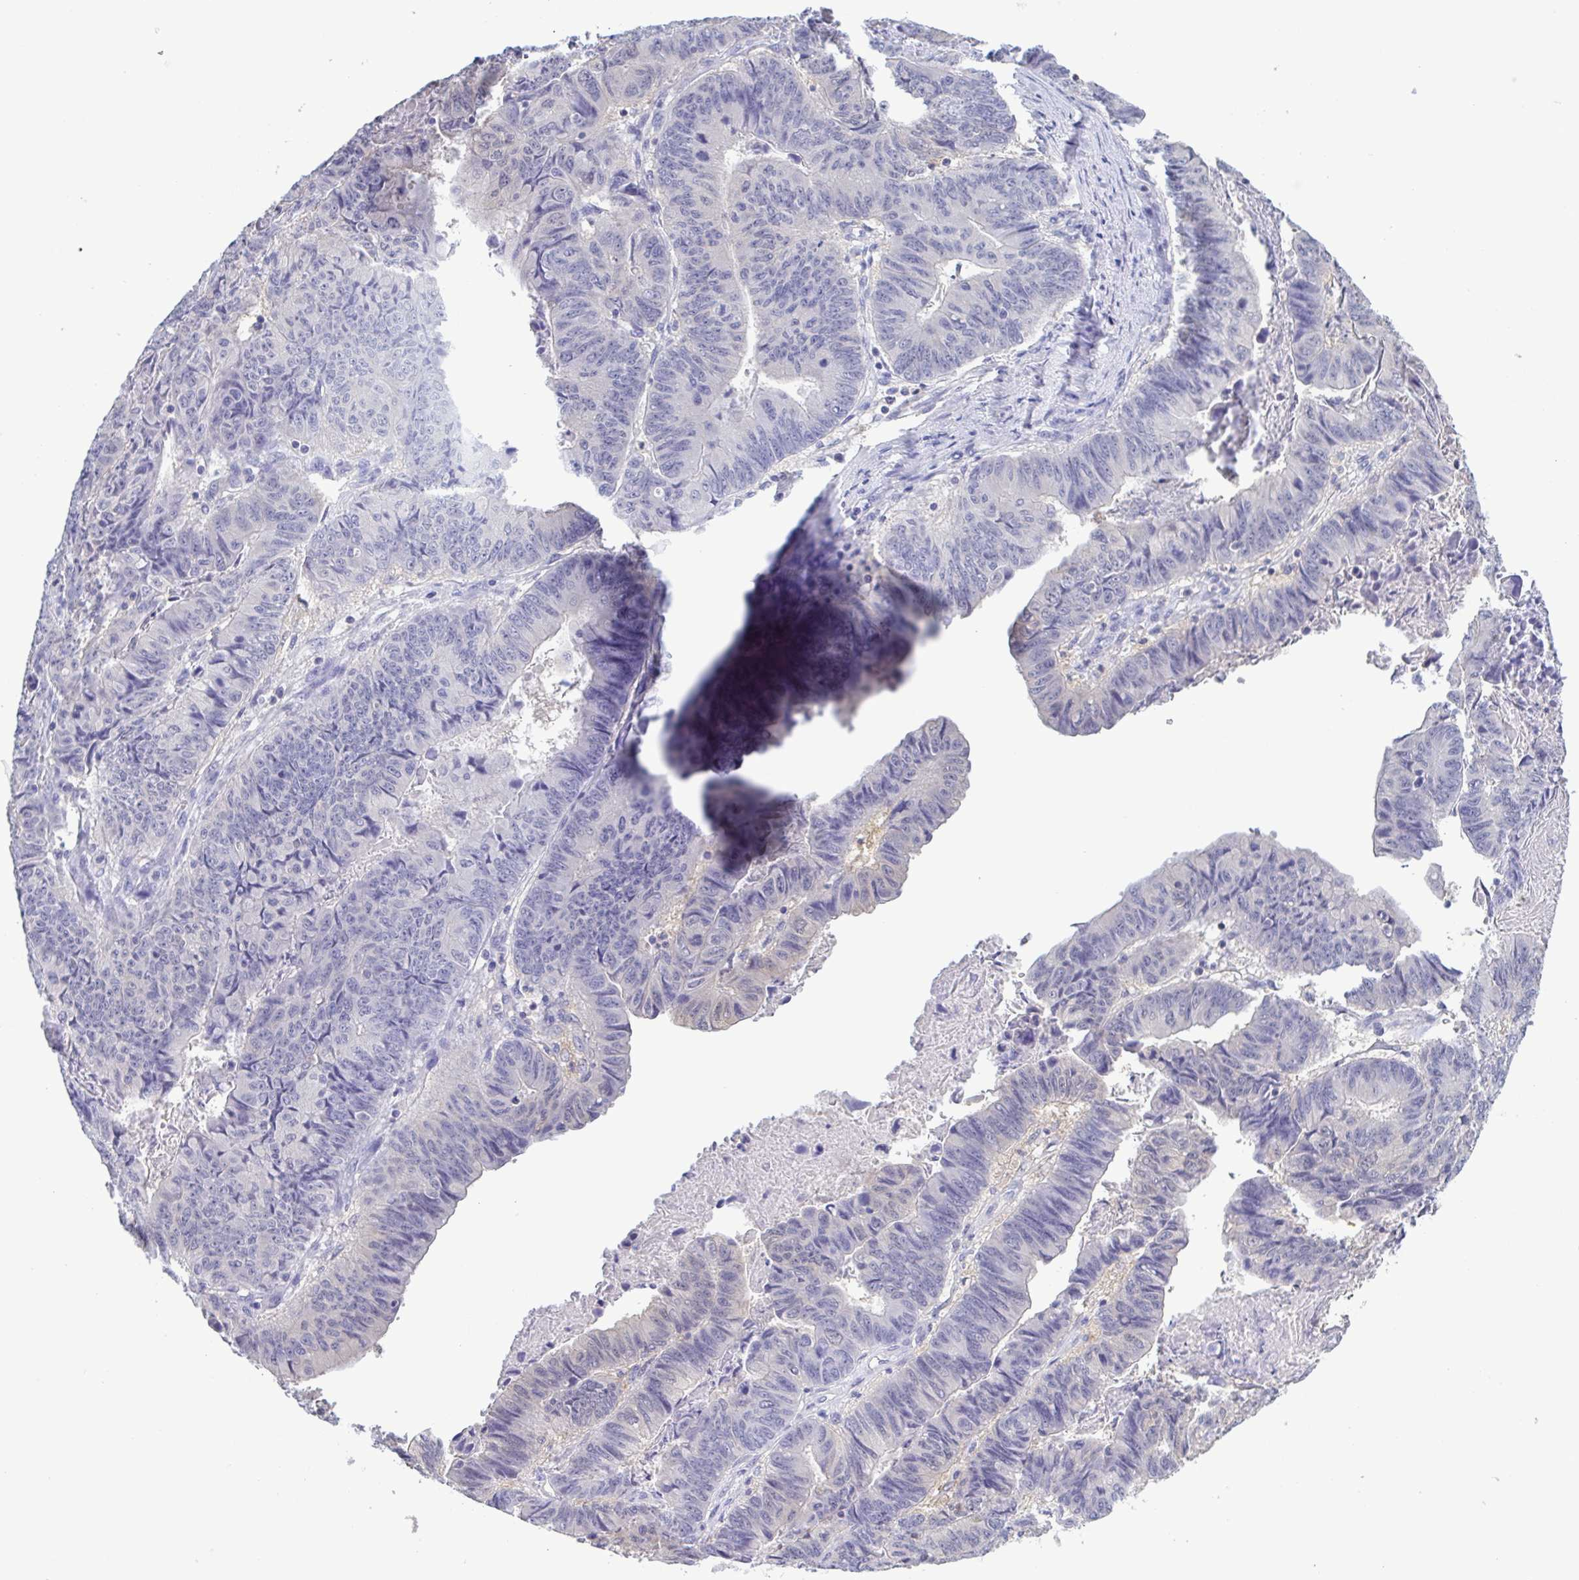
{"staining": {"intensity": "negative", "quantity": "none", "location": "none"}, "tissue": "stomach cancer", "cell_type": "Tumor cells", "image_type": "cancer", "snomed": [{"axis": "morphology", "description": "Adenocarcinoma, NOS"}, {"axis": "topography", "description": "Stomach, lower"}], "caption": "The histopathology image demonstrates no significant positivity in tumor cells of adenocarcinoma (stomach).", "gene": "LDHC", "patient": {"sex": "male", "age": 77}}